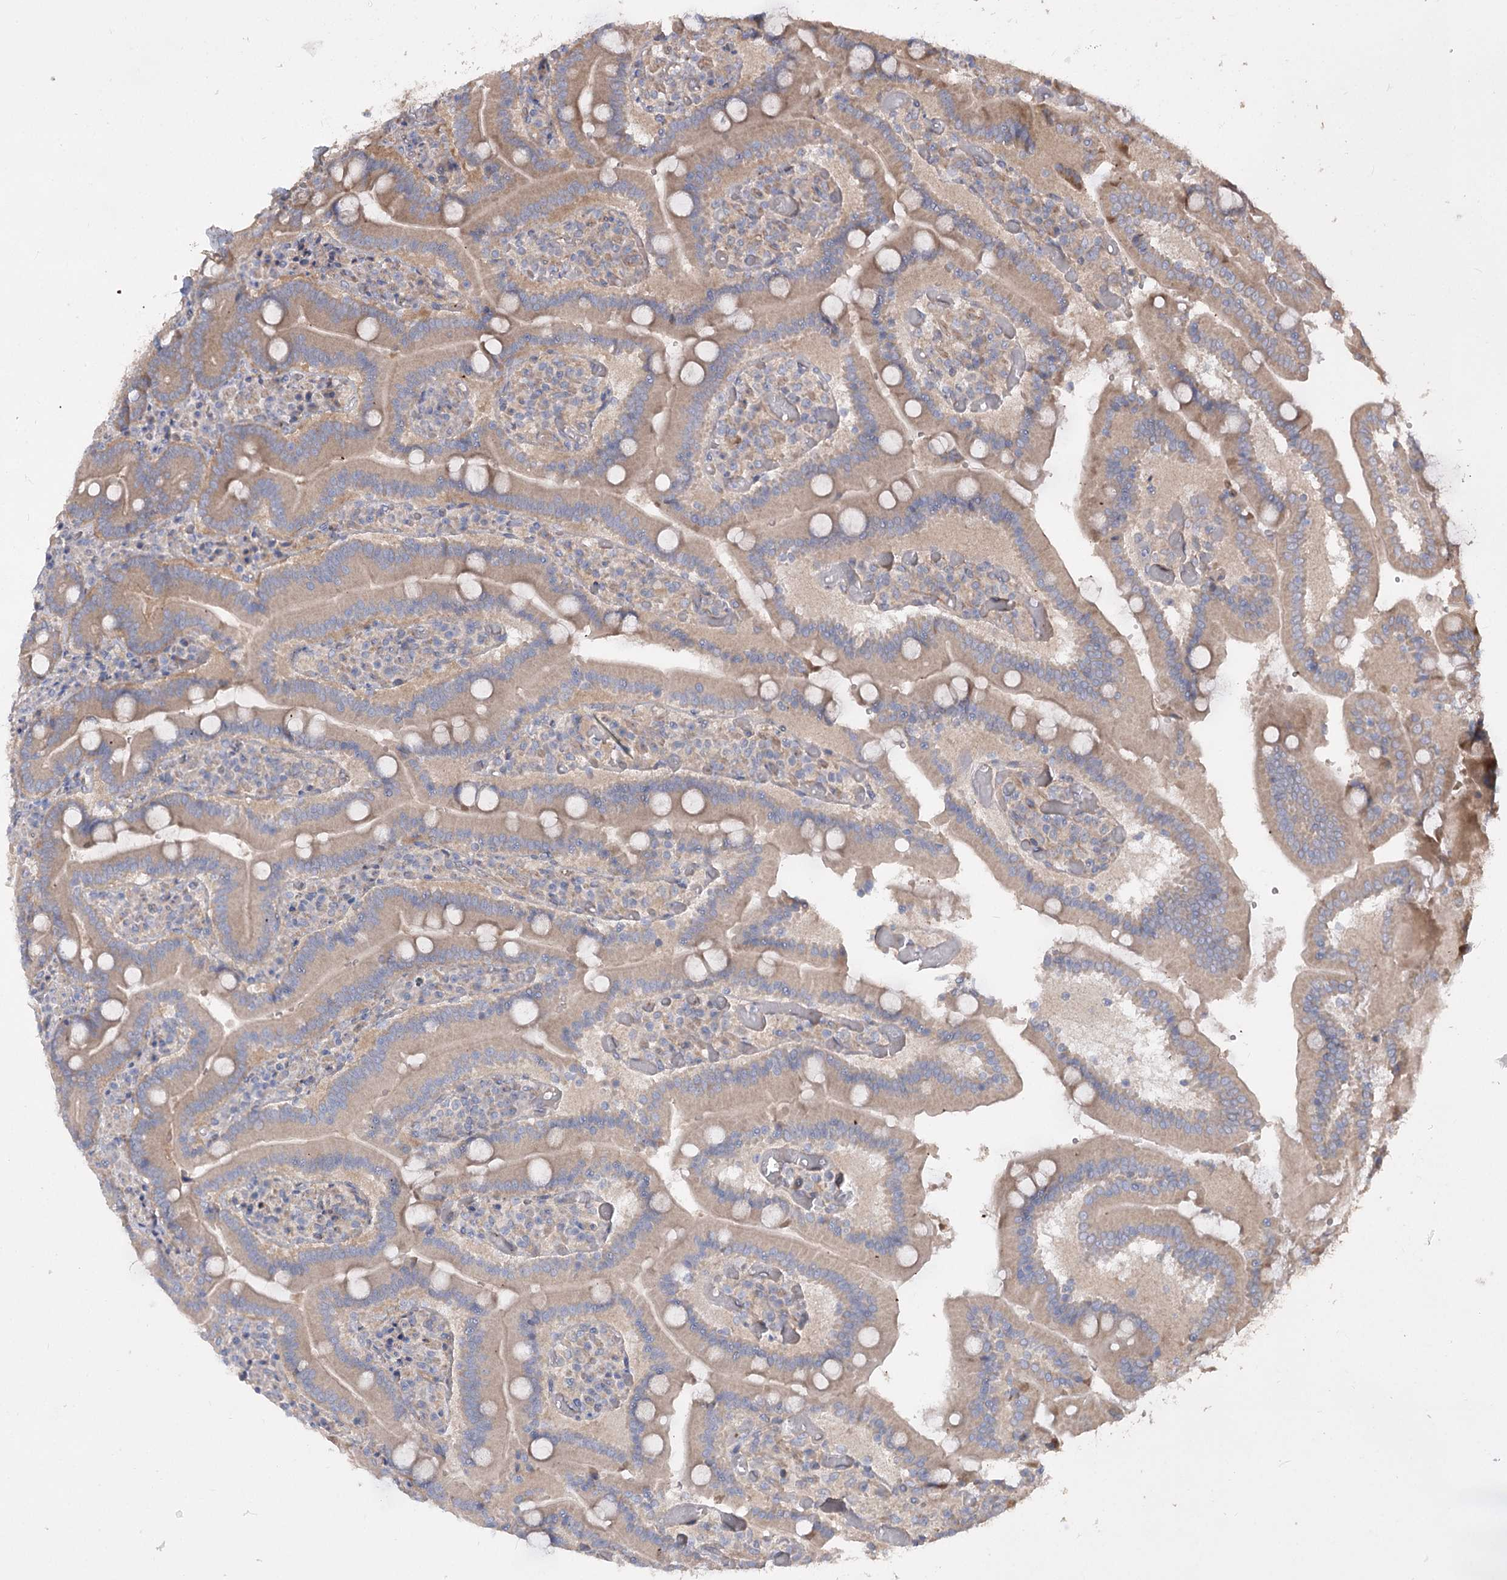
{"staining": {"intensity": "moderate", "quantity": "25%-75%", "location": "cytoplasmic/membranous"}, "tissue": "duodenum", "cell_type": "Glandular cells", "image_type": "normal", "snomed": [{"axis": "morphology", "description": "Normal tissue, NOS"}, {"axis": "topography", "description": "Duodenum"}], "caption": "This is a micrograph of immunohistochemistry (IHC) staining of unremarkable duodenum, which shows moderate staining in the cytoplasmic/membranous of glandular cells.", "gene": "RIN2", "patient": {"sex": "female", "age": 62}}